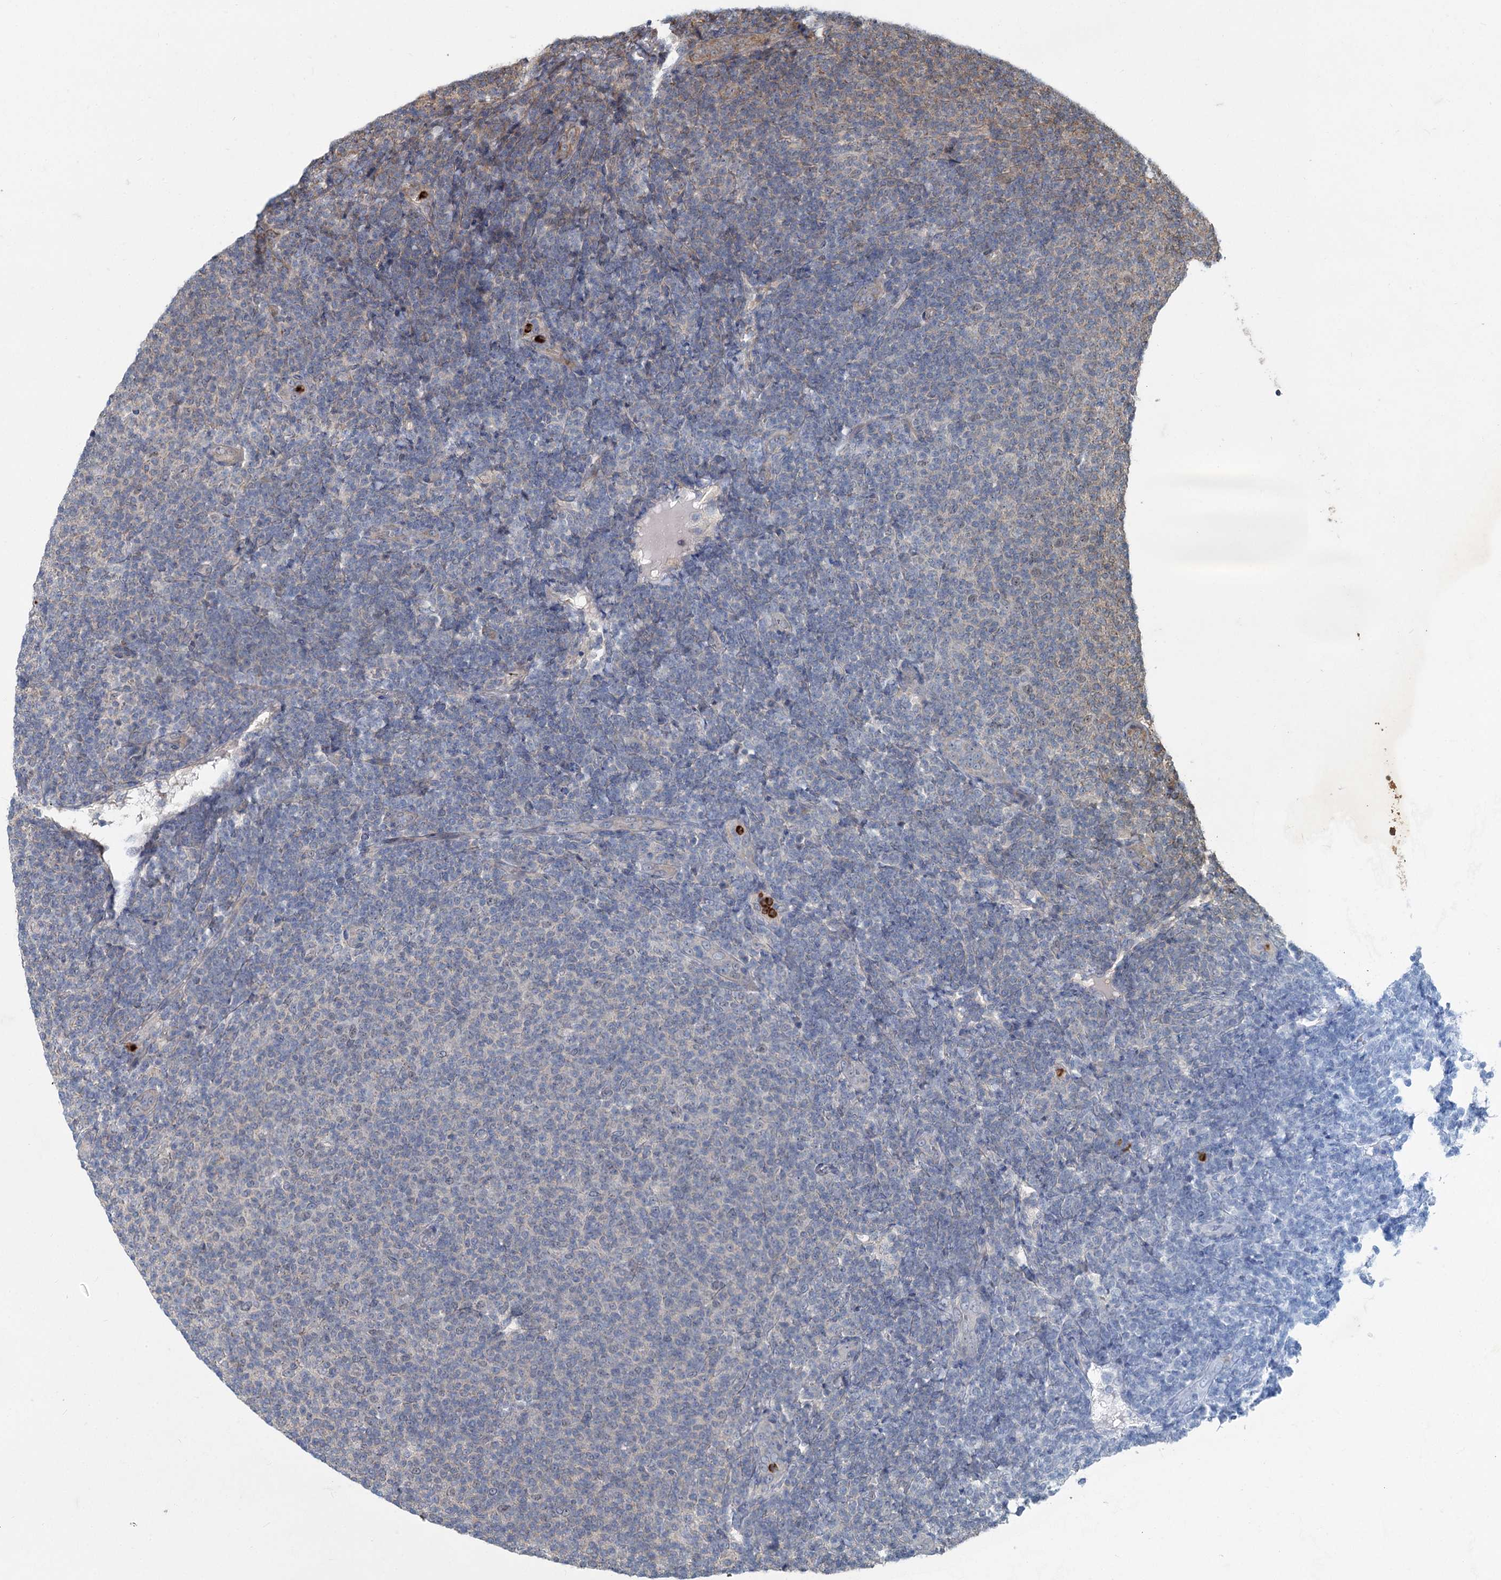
{"staining": {"intensity": "negative", "quantity": "none", "location": "none"}, "tissue": "lymphoma", "cell_type": "Tumor cells", "image_type": "cancer", "snomed": [{"axis": "morphology", "description": "Malignant lymphoma, non-Hodgkin's type, Low grade"}, {"axis": "topography", "description": "Lymph node"}], "caption": "DAB immunohistochemical staining of human lymphoma exhibits no significant expression in tumor cells.", "gene": "ADCY2", "patient": {"sex": "male", "age": 66}}